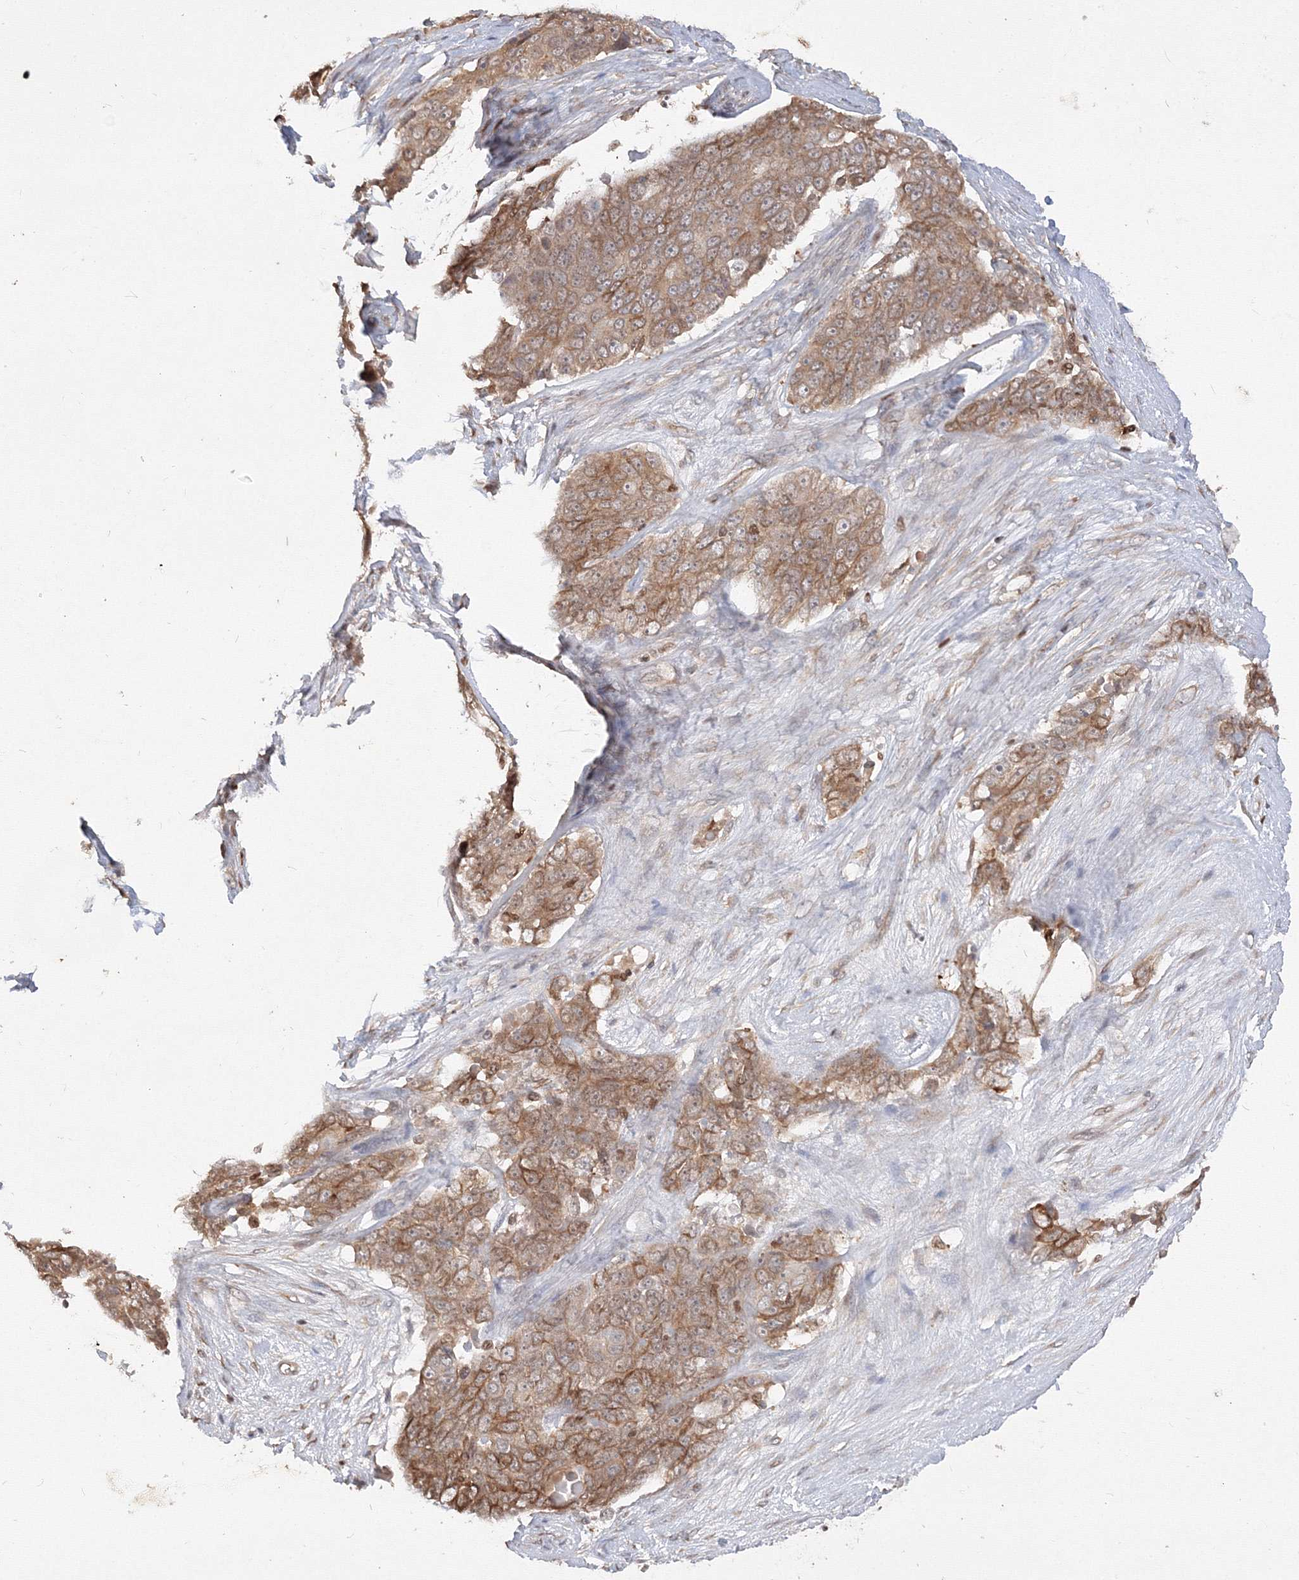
{"staining": {"intensity": "moderate", "quantity": "25%-75%", "location": "cytoplasmic/membranous"}, "tissue": "ovarian cancer", "cell_type": "Tumor cells", "image_type": "cancer", "snomed": [{"axis": "morphology", "description": "Carcinoma, endometroid"}, {"axis": "topography", "description": "Ovary"}], "caption": "Moderate cytoplasmic/membranous staining for a protein is seen in about 25%-75% of tumor cells of ovarian endometroid carcinoma using immunohistochemistry.", "gene": "TMEM50B", "patient": {"sex": "female", "age": 51}}